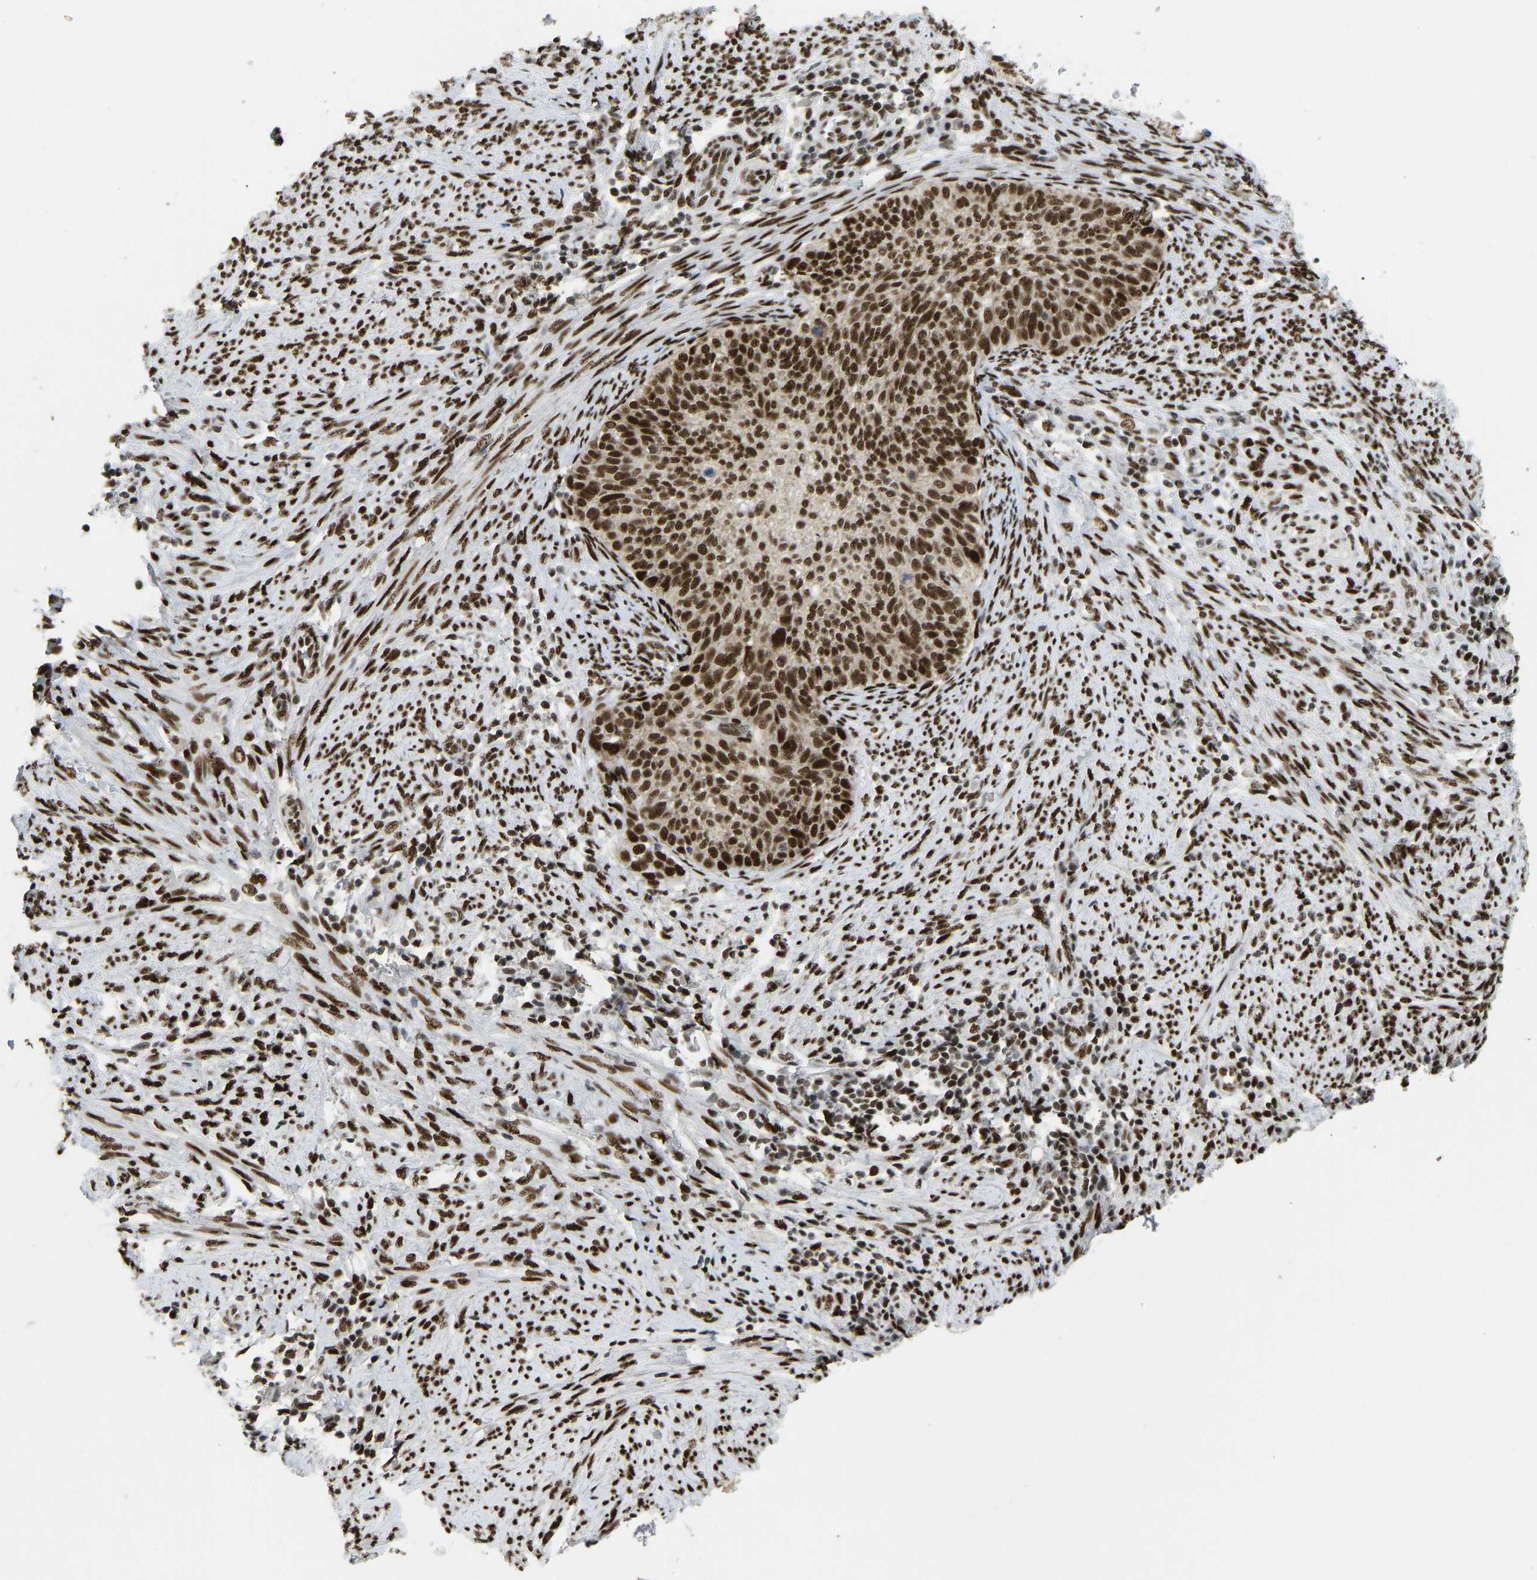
{"staining": {"intensity": "strong", "quantity": ">75%", "location": "nuclear"}, "tissue": "cervical cancer", "cell_type": "Tumor cells", "image_type": "cancer", "snomed": [{"axis": "morphology", "description": "Squamous cell carcinoma, NOS"}, {"axis": "topography", "description": "Cervix"}], "caption": "This micrograph shows immunohistochemistry (IHC) staining of cervical cancer, with high strong nuclear expression in approximately >75% of tumor cells.", "gene": "FOXK1", "patient": {"sex": "female", "age": 70}}